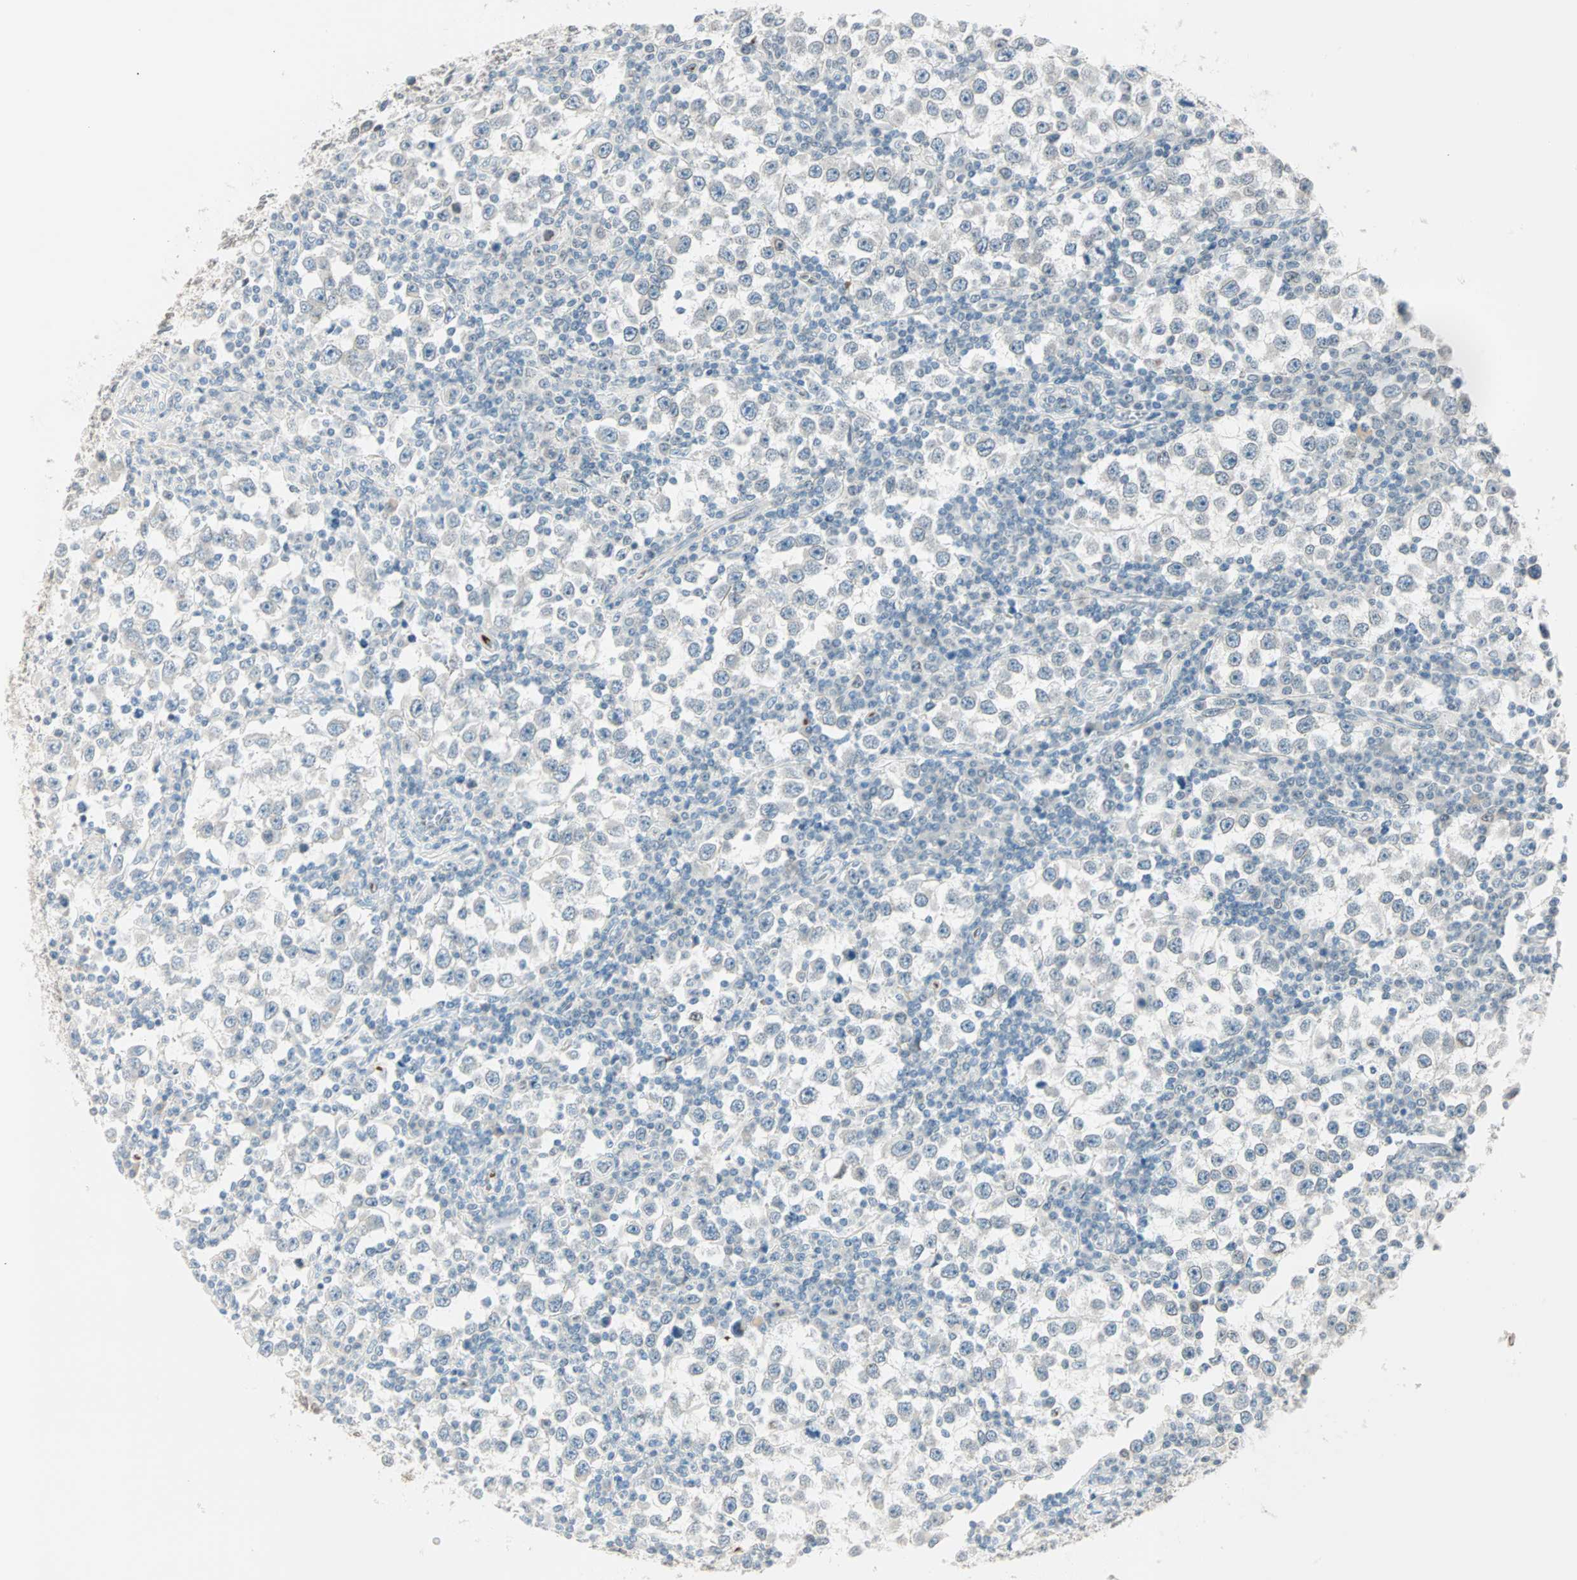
{"staining": {"intensity": "weak", "quantity": "25%-75%", "location": "cytoplasmic/membranous,nuclear"}, "tissue": "testis cancer", "cell_type": "Tumor cells", "image_type": "cancer", "snomed": [{"axis": "morphology", "description": "Seminoma, NOS"}, {"axis": "topography", "description": "Testis"}], "caption": "Testis cancer (seminoma) stained with a protein marker exhibits weak staining in tumor cells.", "gene": "BCAN", "patient": {"sex": "male", "age": 65}}